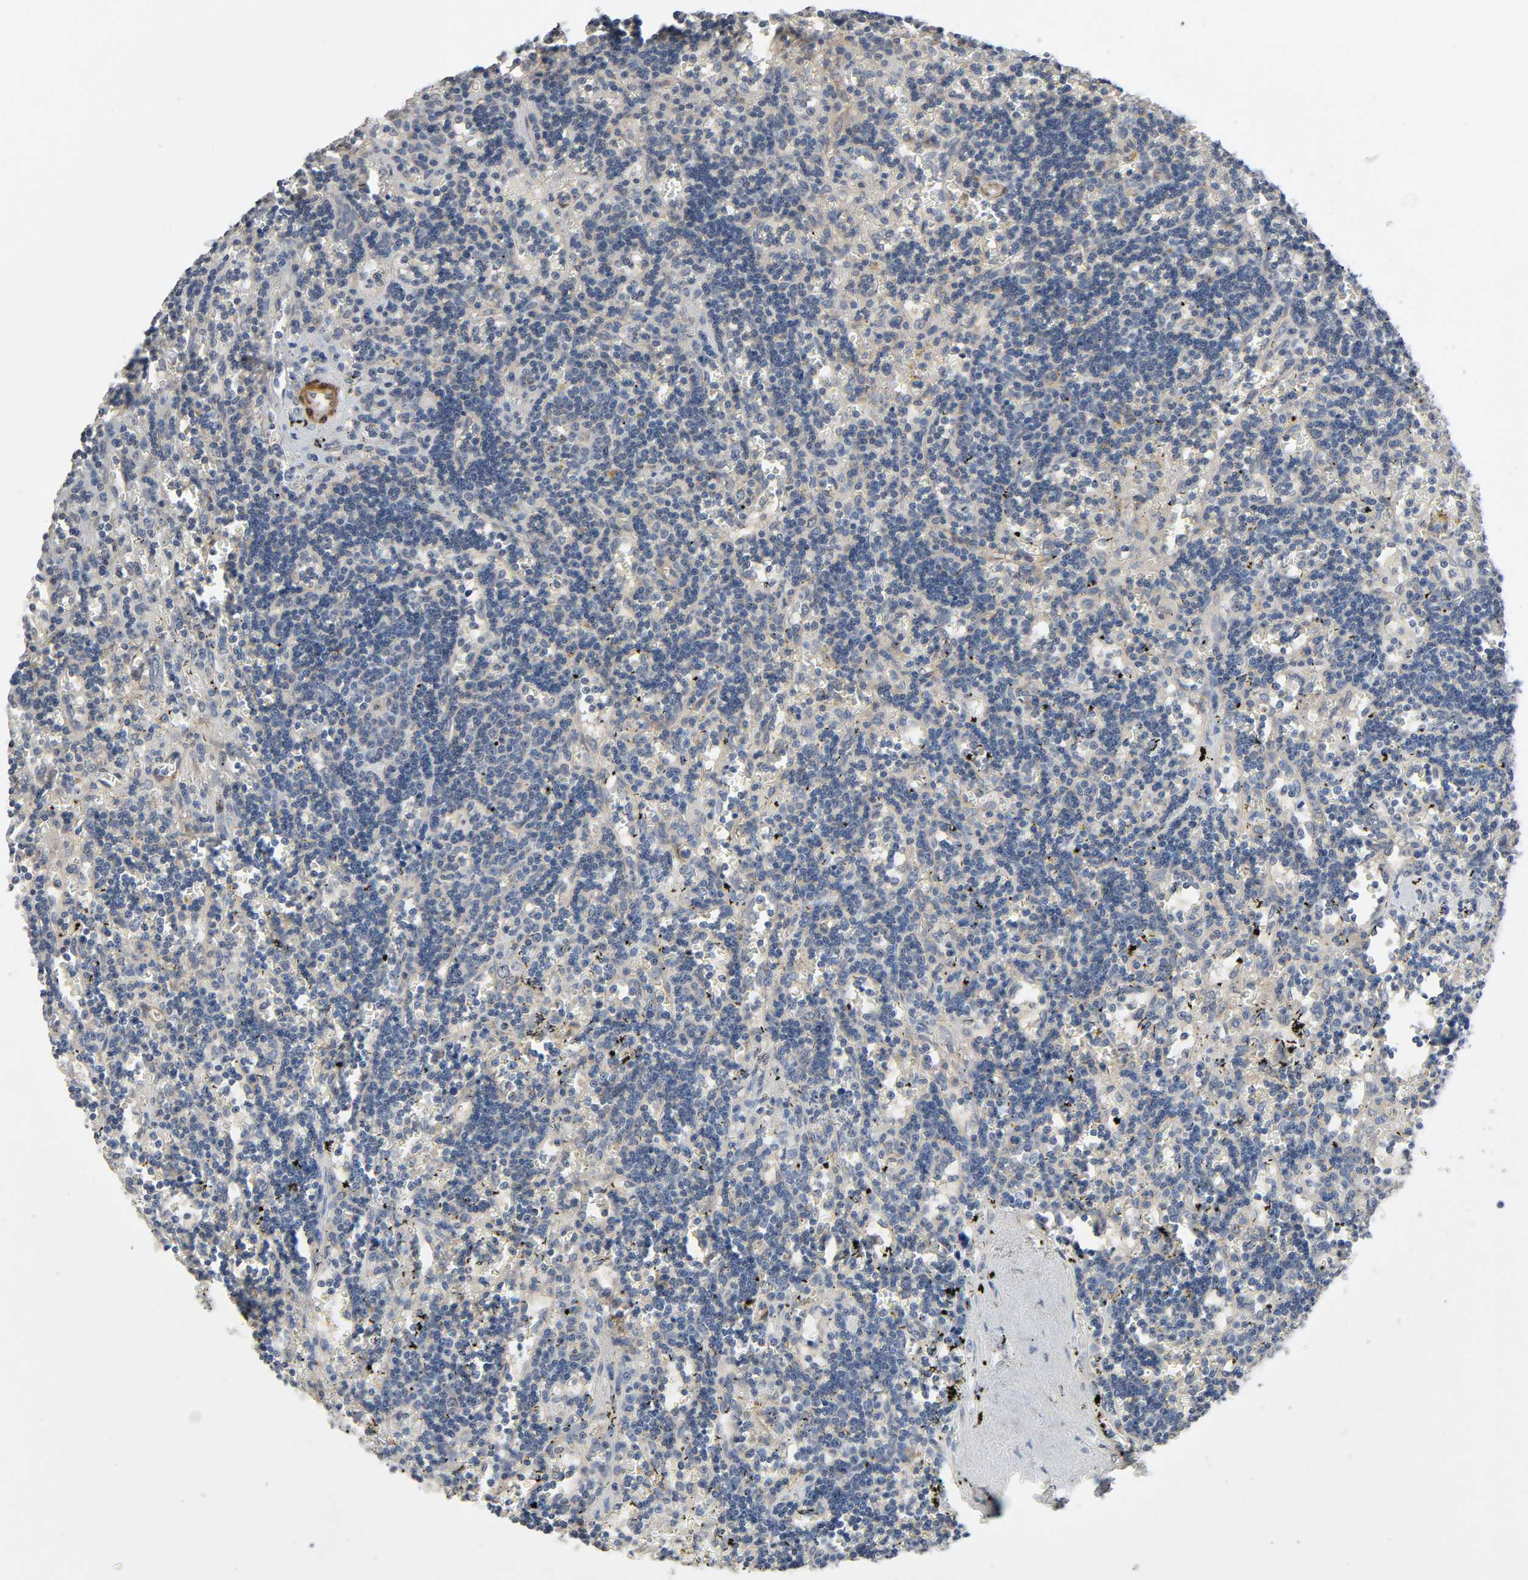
{"staining": {"intensity": "weak", "quantity": "25%-75%", "location": "cytoplasmic/membranous"}, "tissue": "lymphoma", "cell_type": "Tumor cells", "image_type": "cancer", "snomed": [{"axis": "morphology", "description": "Malignant lymphoma, non-Hodgkin's type, Low grade"}, {"axis": "topography", "description": "Spleen"}], "caption": "The image demonstrates a brown stain indicating the presence of a protein in the cytoplasmic/membranous of tumor cells in malignant lymphoma, non-Hodgkin's type (low-grade).", "gene": "PTK2", "patient": {"sex": "male", "age": 60}}